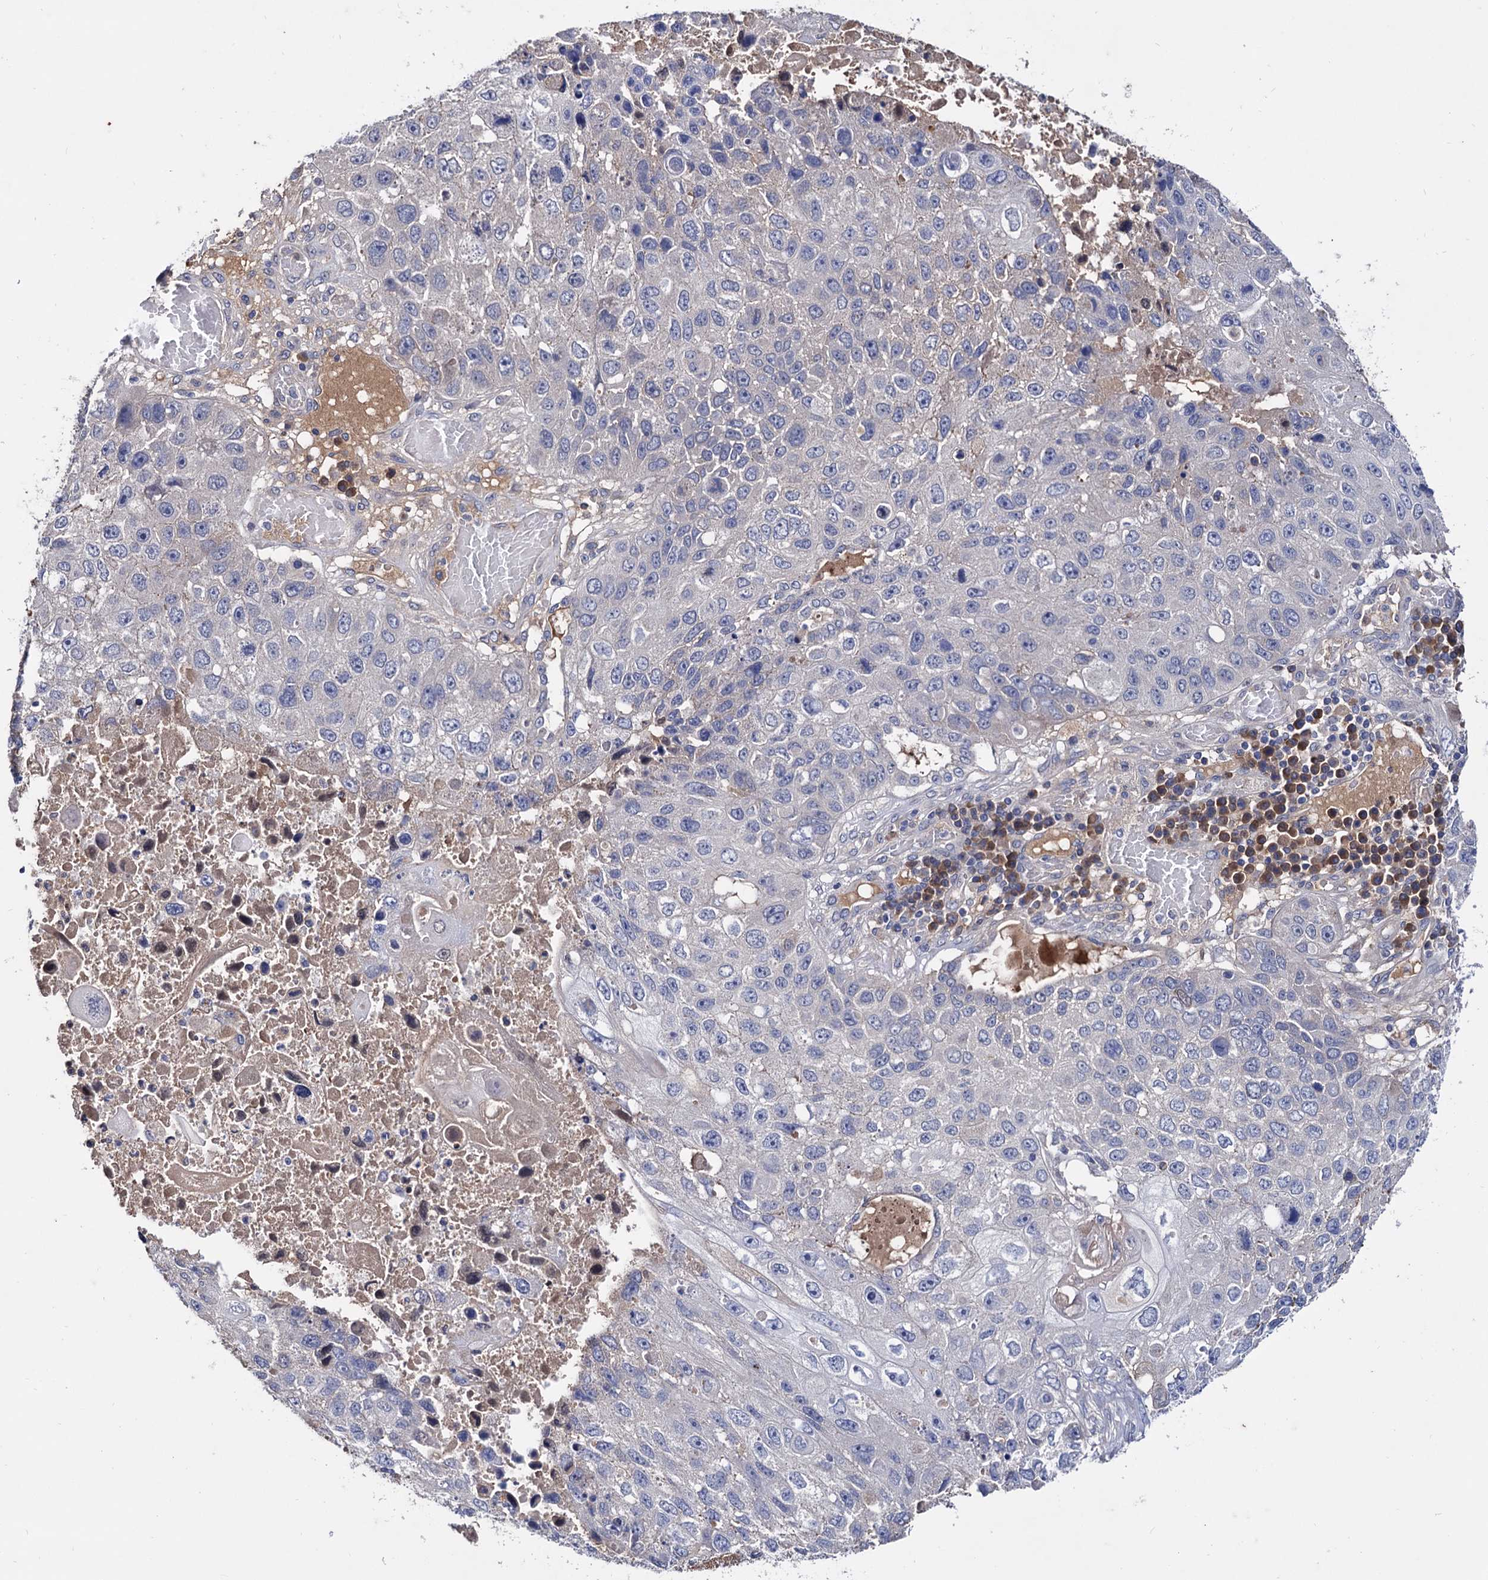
{"staining": {"intensity": "negative", "quantity": "none", "location": "none"}, "tissue": "lung cancer", "cell_type": "Tumor cells", "image_type": "cancer", "snomed": [{"axis": "morphology", "description": "Squamous cell carcinoma, NOS"}, {"axis": "topography", "description": "Lung"}], "caption": "DAB (3,3'-diaminobenzidine) immunohistochemical staining of human lung cancer exhibits no significant staining in tumor cells. (Immunohistochemistry (ihc), brightfield microscopy, high magnification).", "gene": "NPAS4", "patient": {"sex": "male", "age": 61}}